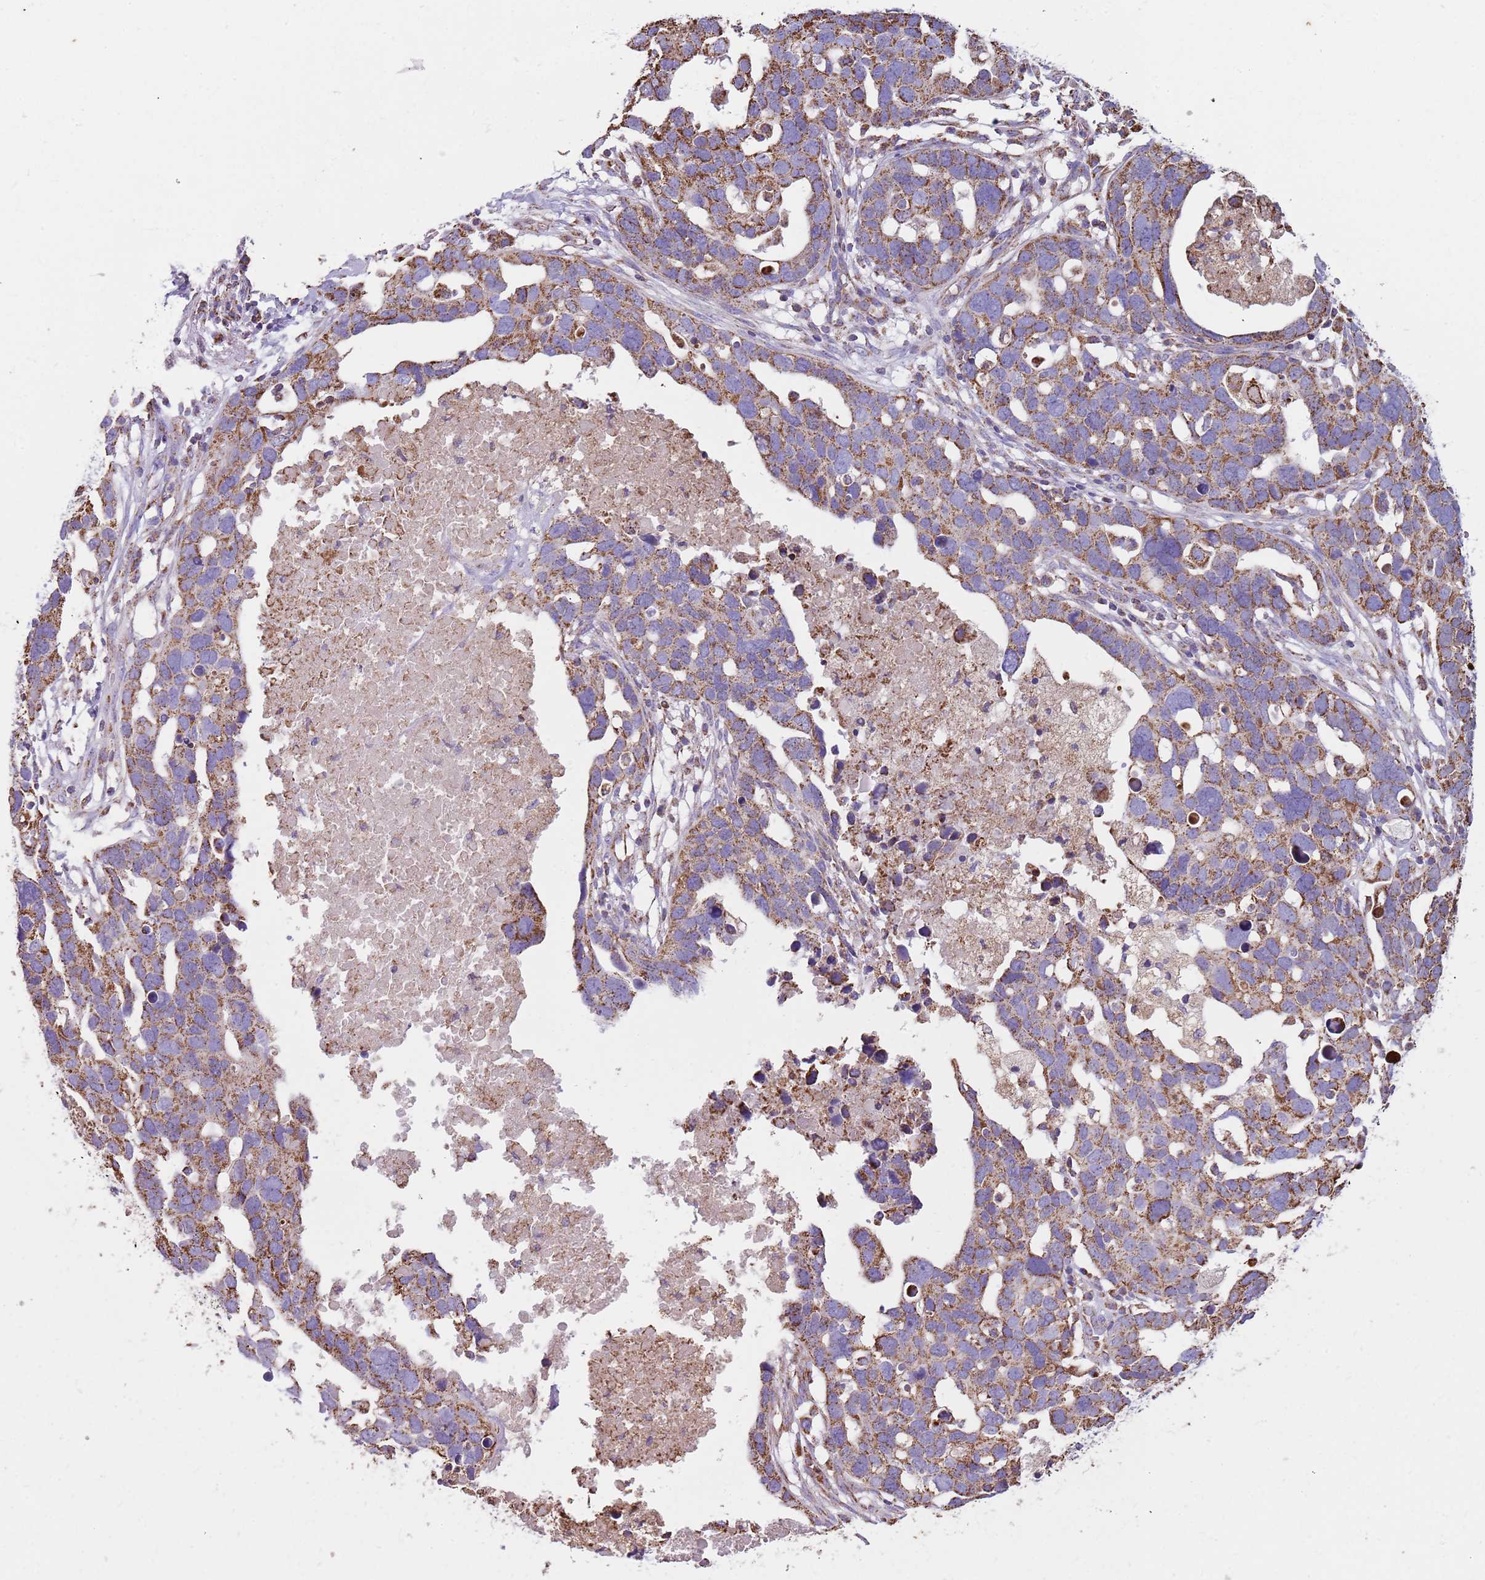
{"staining": {"intensity": "moderate", "quantity": ">75%", "location": "cytoplasmic/membranous"}, "tissue": "ovarian cancer", "cell_type": "Tumor cells", "image_type": "cancer", "snomed": [{"axis": "morphology", "description": "Cystadenocarcinoma, serous, NOS"}, {"axis": "topography", "description": "Ovary"}], "caption": "Brown immunohistochemical staining in human ovarian cancer (serous cystadenocarcinoma) demonstrates moderate cytoplasmic/membranous expression in approximately >75% of tumor cells. Using DAB (brown) and hematoxylin (blue) stains, captured at high magnification using brightfield microscopy.", "gene": "TTLL1", "patient": {"sex": "female", "age": 54}}